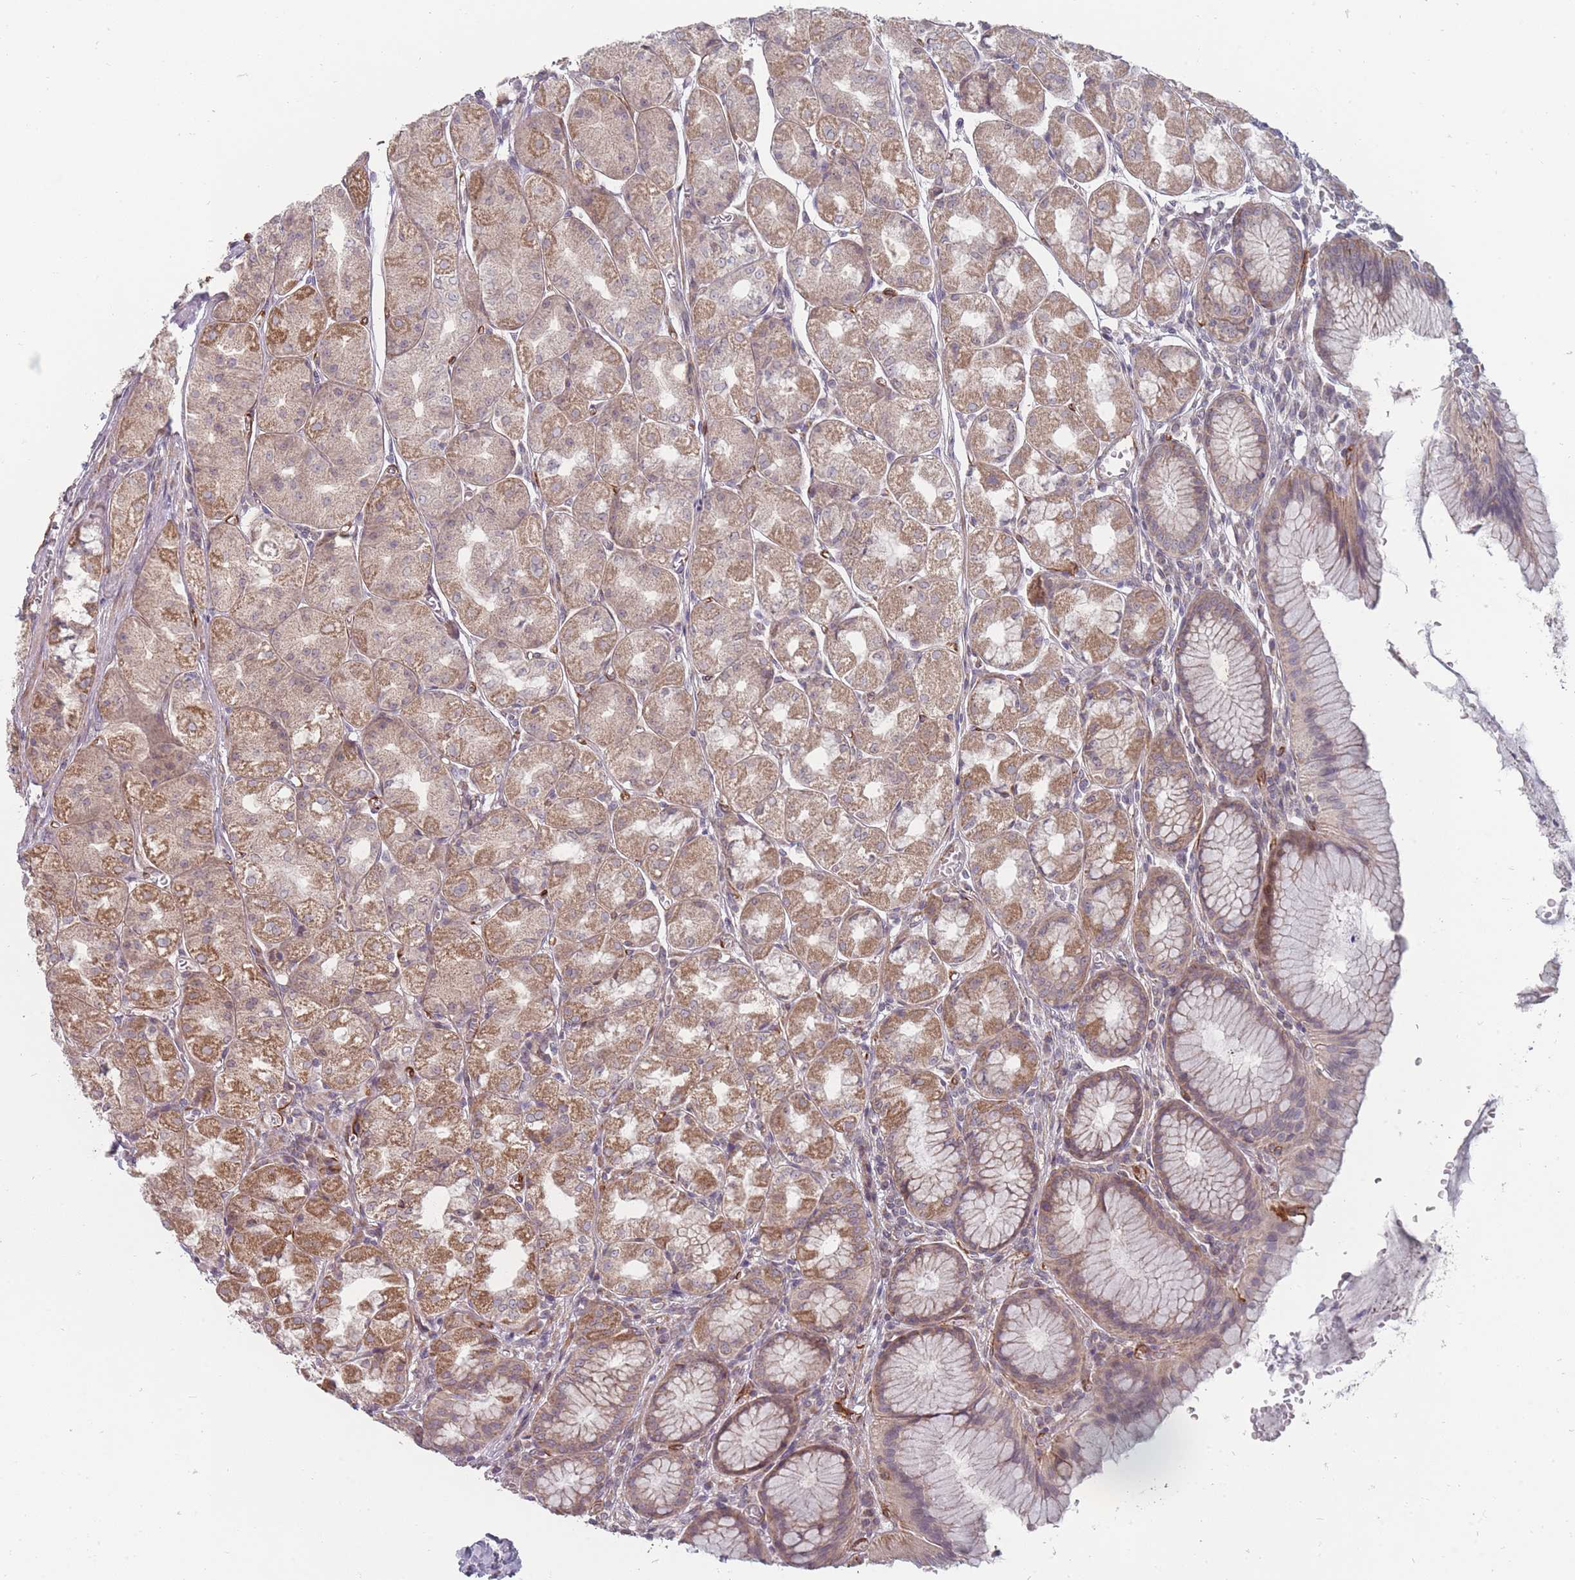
{"staining": {"intensity": "moderate", "quantity": ">75%", "location": "cytoplasmic/membranous"}, "tissue": "stomach", "cell_type": "Glandular cells", "image_type": "normal", "snomed": [{"axis": "morphology", "description": "Normal tissue, NOS"}, {"axis": "topography", "description": "Stomach"}], "caption": "This is a histology image of immunohistochemistry staining of normal stomach, which shows moderate positivity in the cytoplasmic/membranous of glandular cells.", "gene": "PCDH12", "patient": {"sex": "male", "age": 55}}